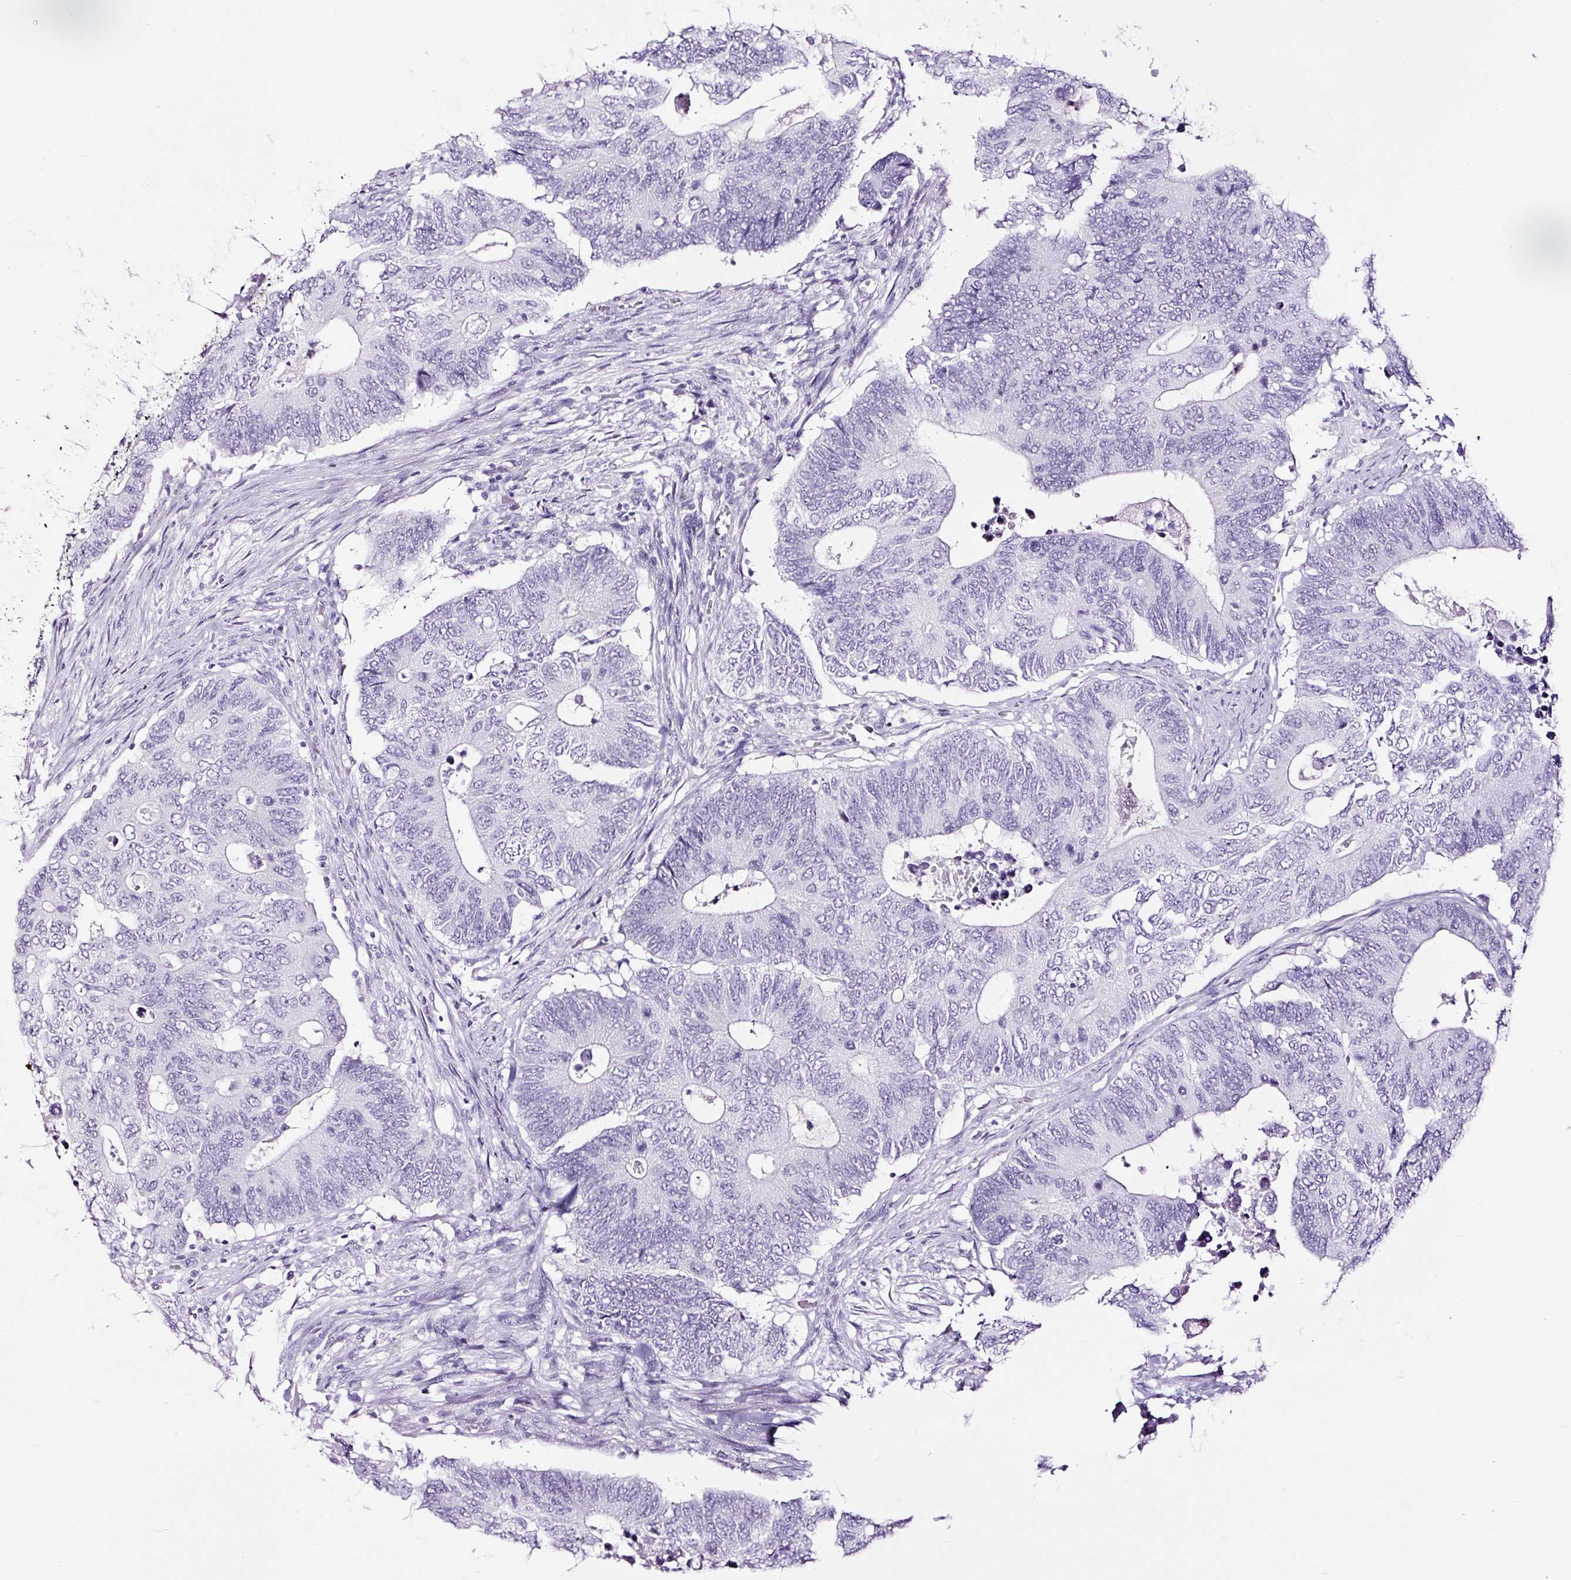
{"staining": {"intensity": "negative", "quantity": "none", "location": "none"}, "tissue": "colorectal cancer", "cell_type": "Tumor cells", "image_type": "cancer", "snomed": [{"axis": "morphology", "description": "Adenocarcinoma, NOS"}, {"axis": "topography", "description": "Colon"}], "caption": "The immunohistochemistry (IHC) image has no significant staining in tumor cells of colorectal cancer tissue. The staining is performed using DAB brown chromogen with nuclei counter-stained in using hematoxylin.", "gene": "NPHS2", "patient": {"sex": "male", "age": 87}}